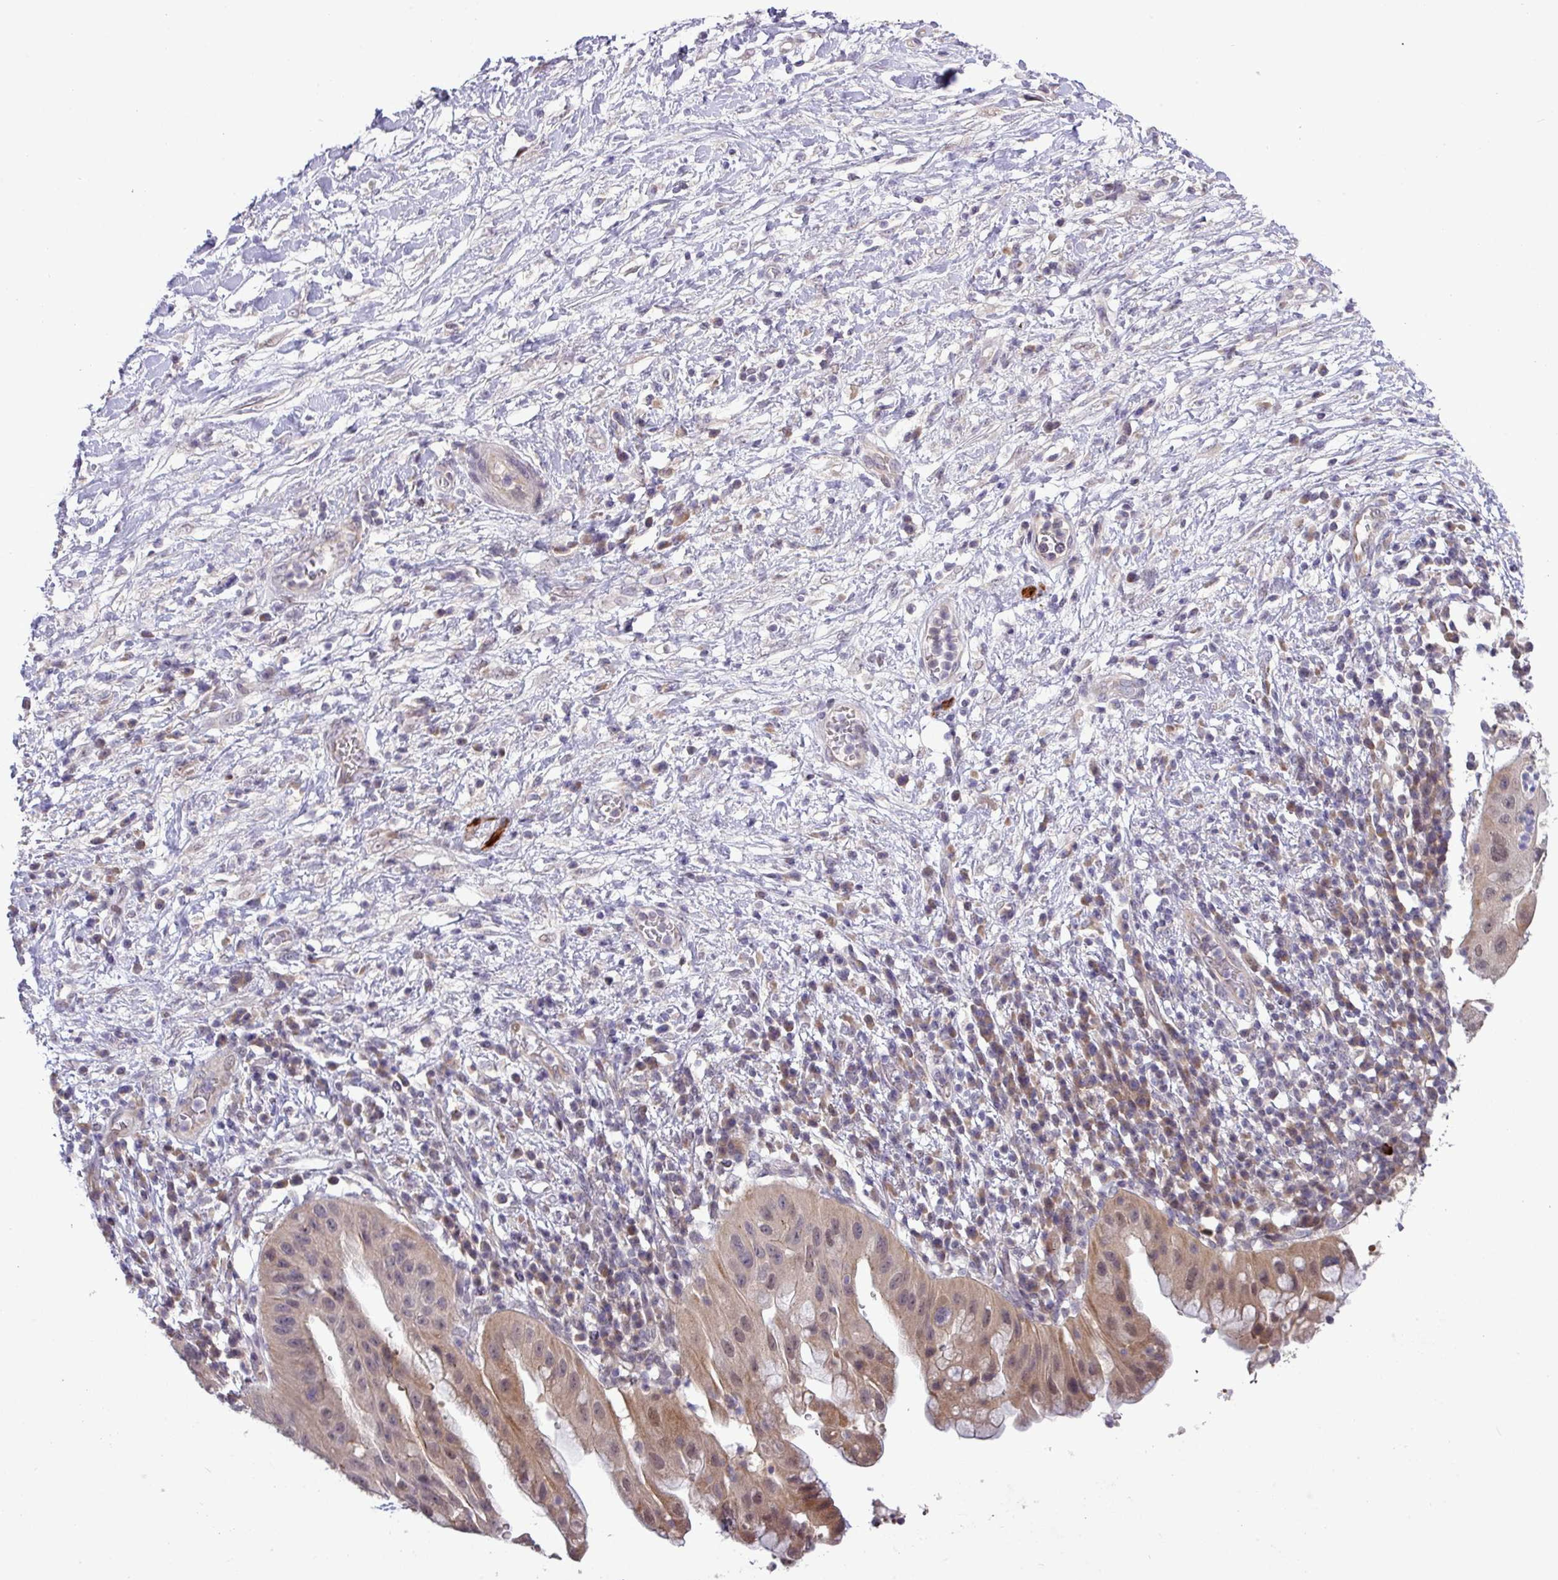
{"staining": {"intensity": "weak", "quantity": "25%-75%", "location": "cytoplasmic/membranous,nuclear"}, "tissue": "pancreatic cancer", "cell_type": "Tumor cells", "image_type": "cancer", "snomed": [{"axis": "morphology", "description": "Adenocarcinoma, NOS"}, {"axis": "topography", "description": "Pancreas"}], "caption": "Protein analysis of adenocarcinoma (pancreatic) tissue demonstrates weak cytoplasmic/membranous and nuclear positivity in approximately 25%-75% of tumor cells.", "gene": "RIPPLY1", "patient": {"sex": "male", "age": 68}}